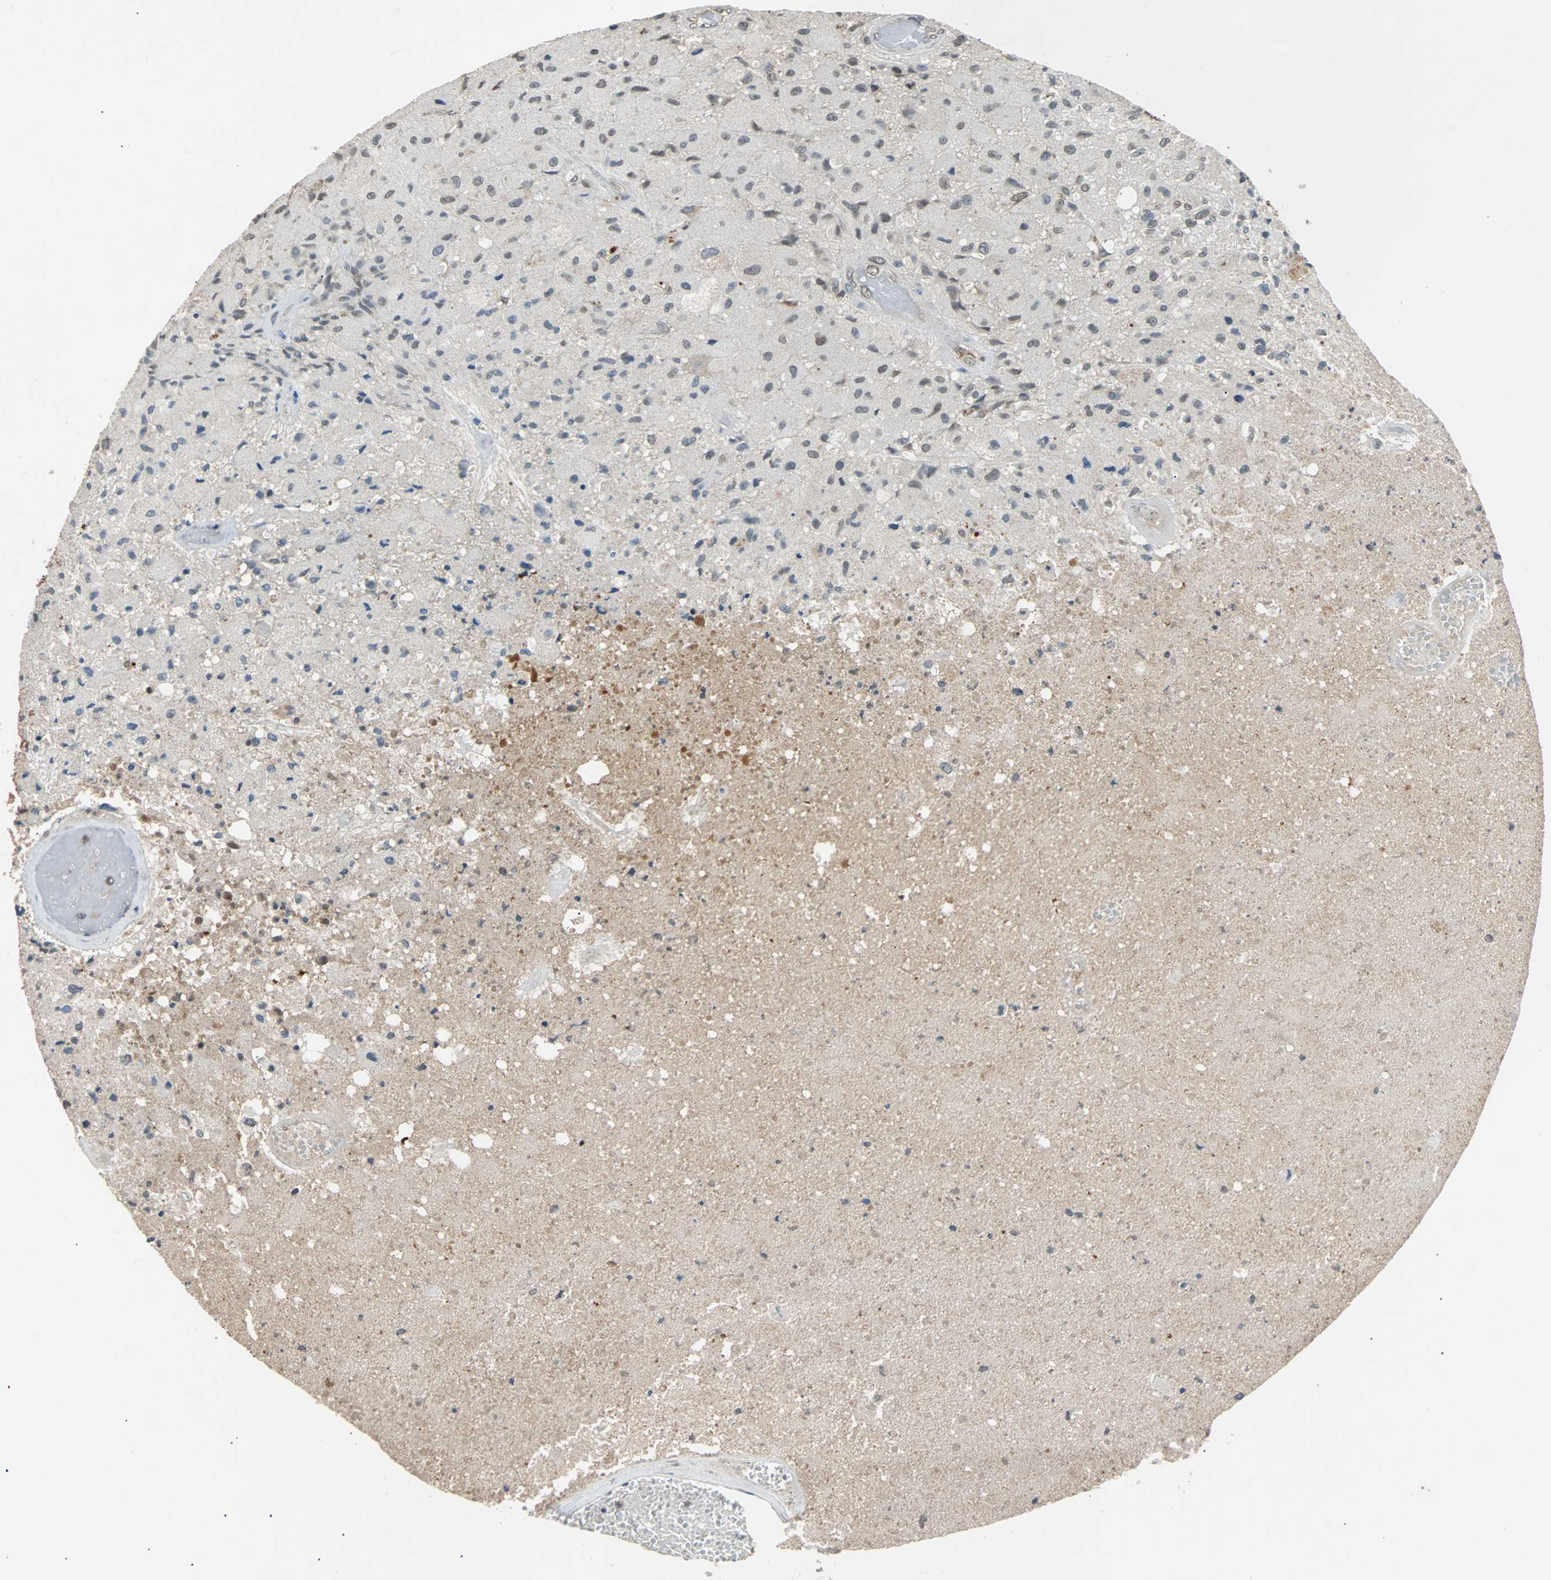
{"staining": {"intensity": "weak", "quantity": "<25%", "location": "nuclear"}, "tissue": "glioma", "cell_type": "Tumor cells", "image_type": "cancer", "snomed": [{"axis": "morphology", "description": "Normal tissue, NOS"}, {"axis": "morphology", "description": "Glioma, malignant, High grade"}, {"axis": "topography", "description": "Cerebral cortex"}], "caption": "The photomicrograph displays no staining of tumor cells in glioma.", "gene": "PHC1", "patient": {"sex": "male", "age": 77}}